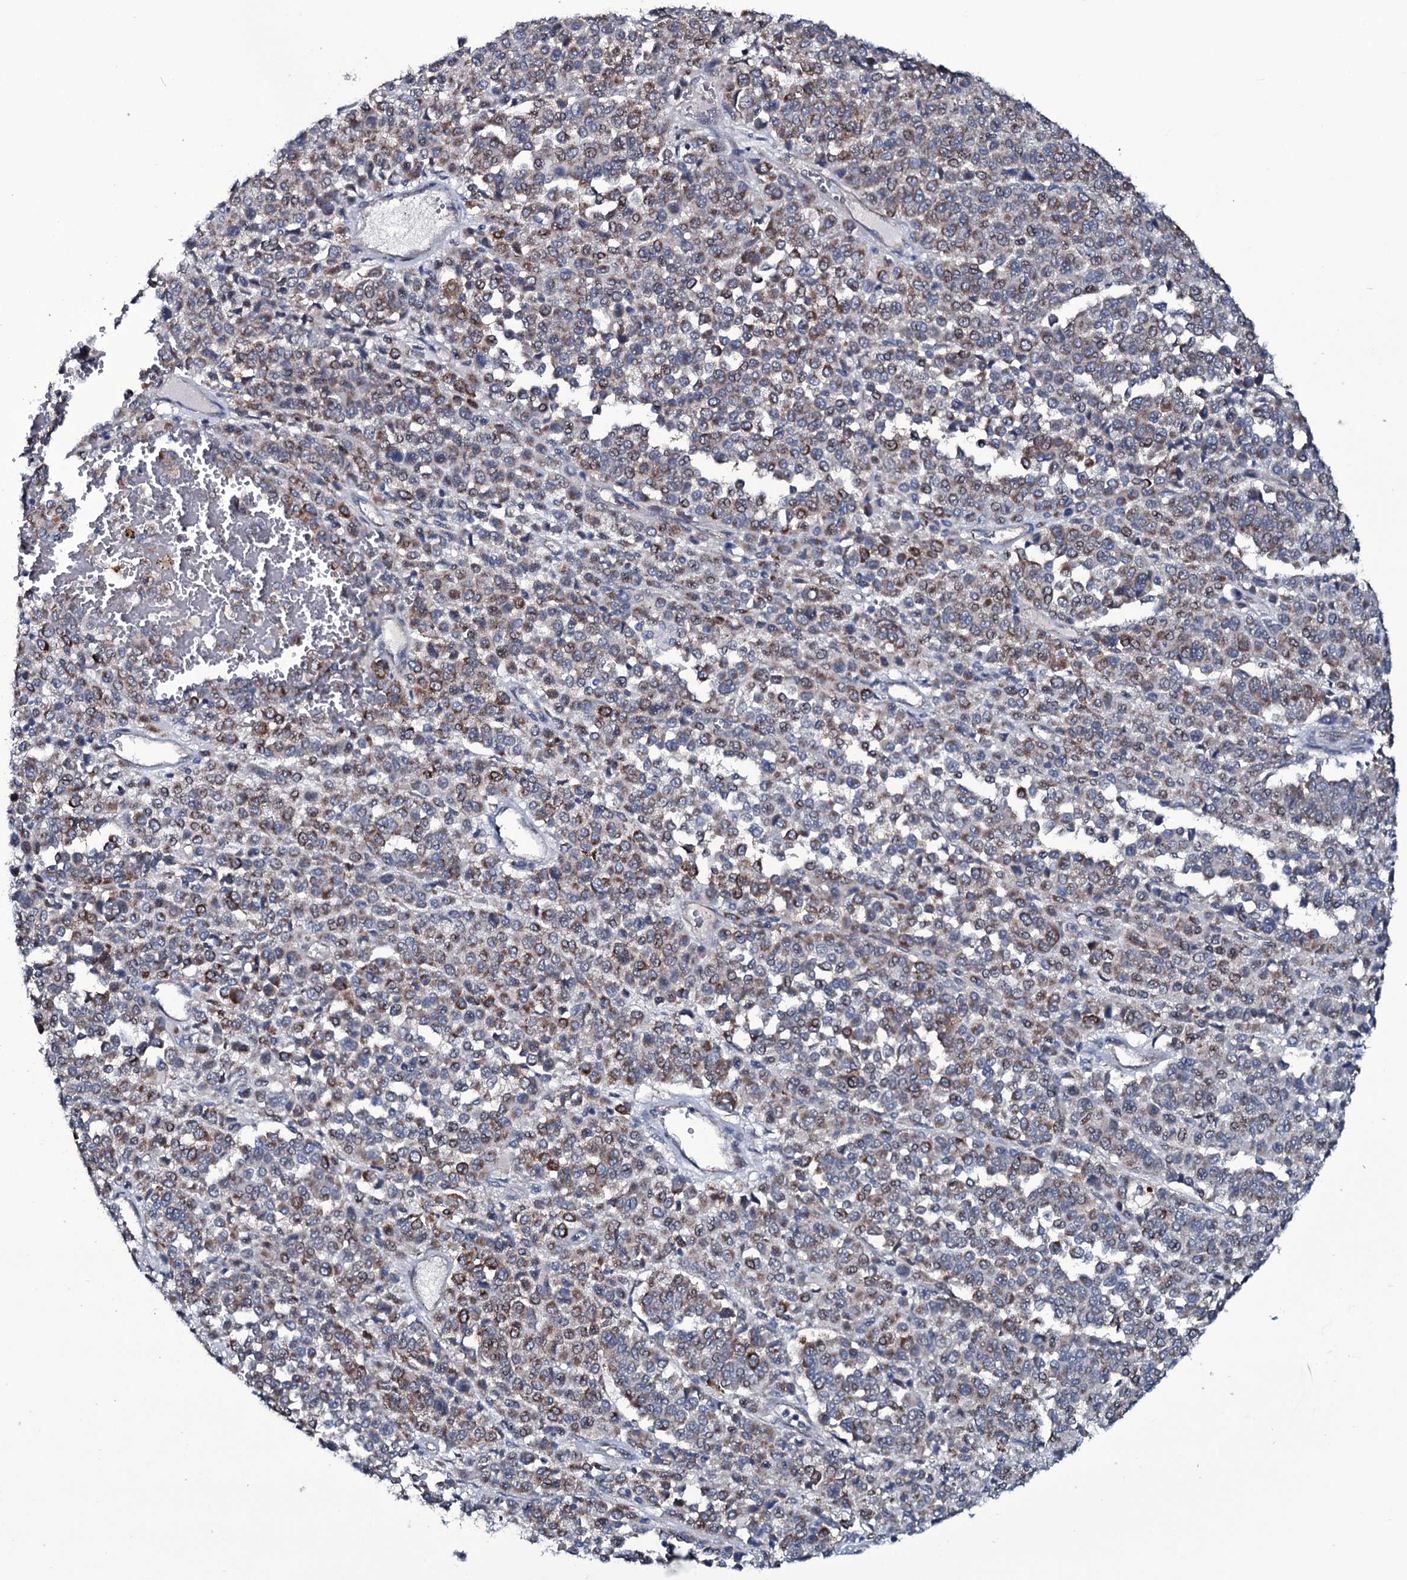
{"staining": {"intensity": "moderate", "quantity": "25%-75%", "location": "cytoplasmic/membranous"}, "tissue": "melanoma", "cell_type": "Tumor cells", "image_type": "cancer", "snomed": [{"axis": "morphology", "description": "Malignant melanoma, Metastatic site"}, {"axis": "topography", "description": "Pancreas"}], "caption": "A brown stain labels moderate cytoplasmic/membranous positivity of a protein in human malignant melanoma (metastatic site) tumor cells.", "gene": "WIPF3", "patient": {"sex": "female", "age": 30}}